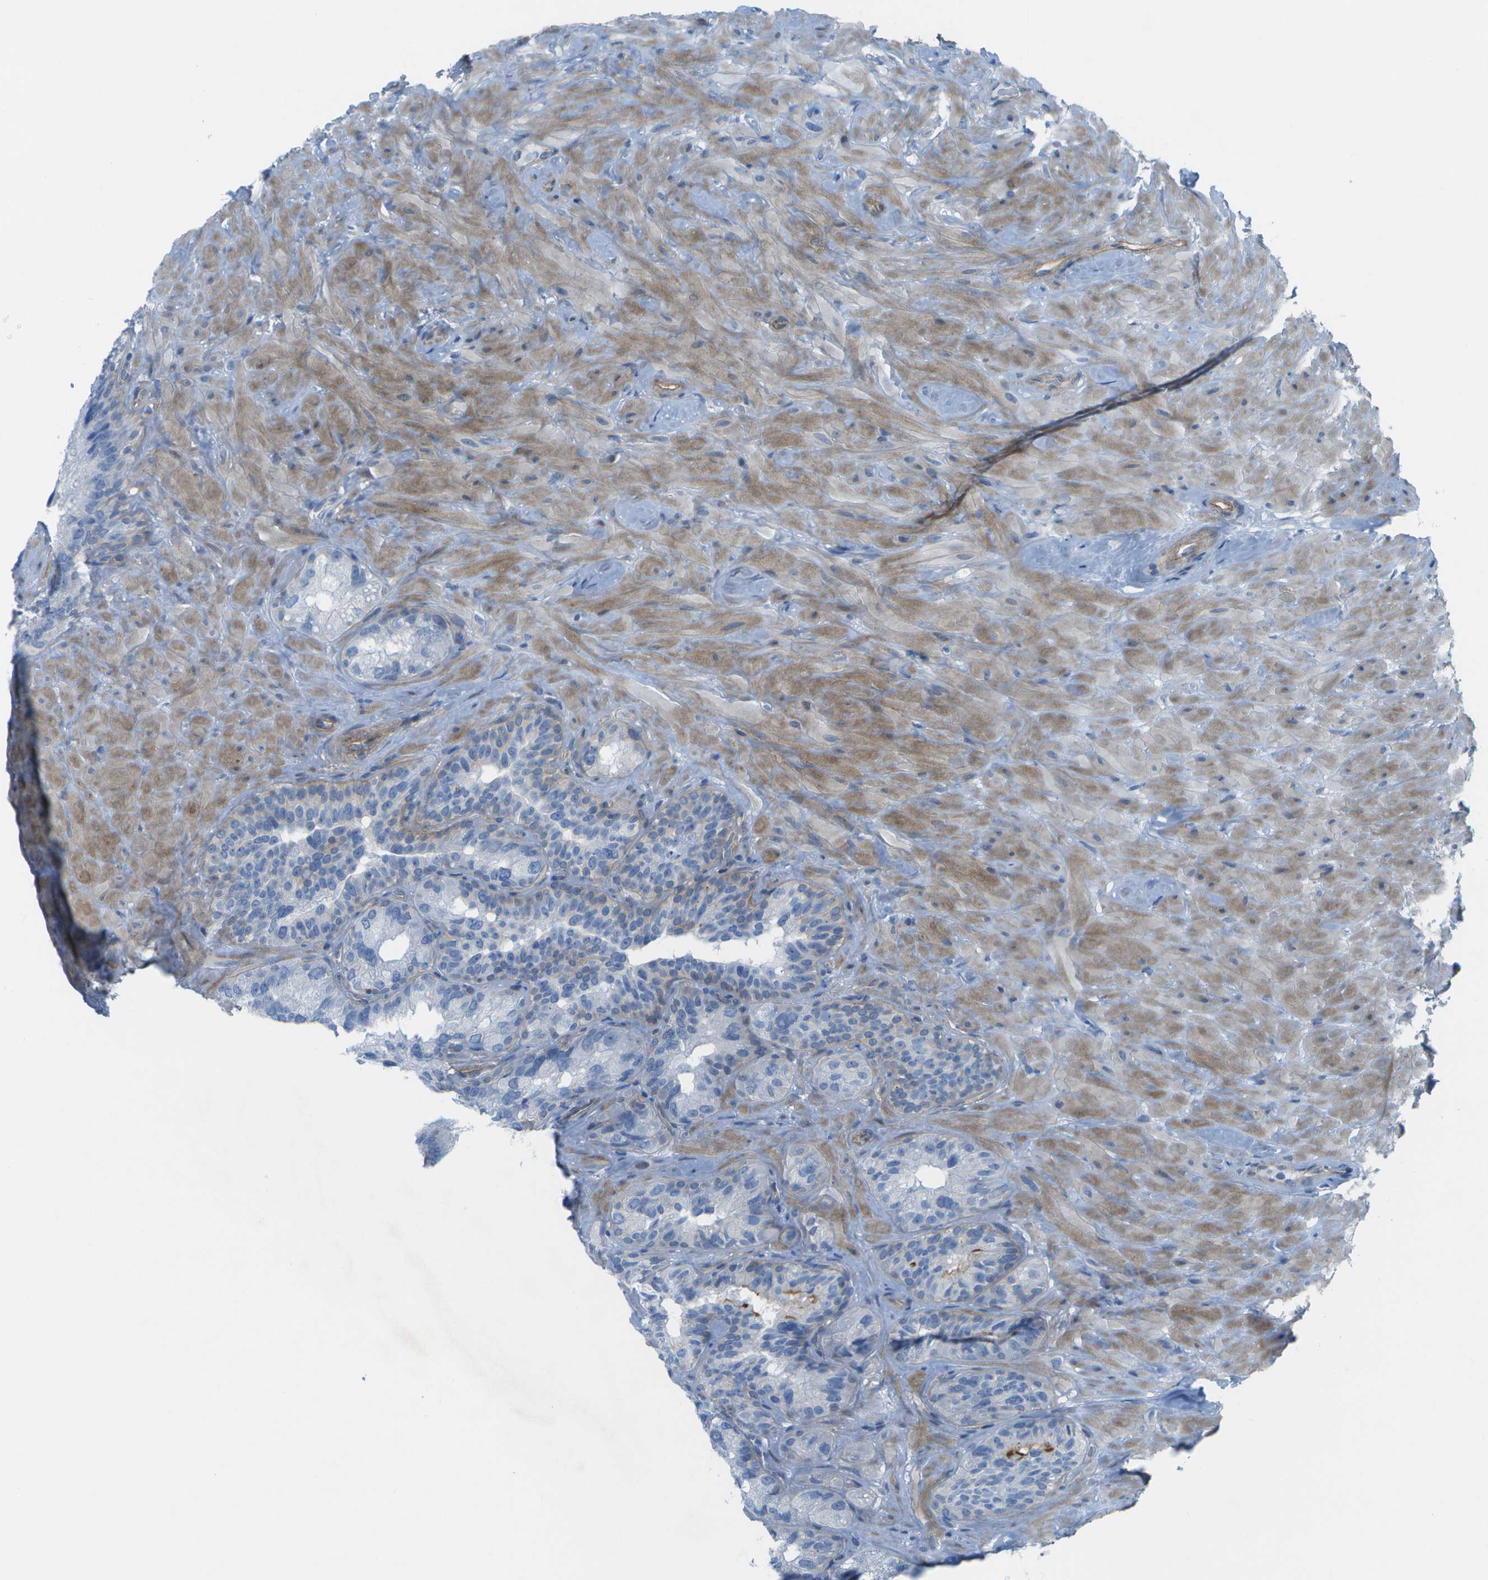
{"staining": {"intensity": "negative", "quantity": "none", "location": "none"}, "tissue": "seminal vesicle", "cell_type": "Glandular cells", "image_type": "normal", "snomed": [{"axis": "morphology", "description": "Normal tissue, NOS"}, {"axis": "topography", "description": "Seminal veicle"}], "caption": "This histopathology image is of unremarkable seminal vesicle stained with IHC to label a protein in brown with the nuclei are counter-stained blue. There is no positivity in glandular cells. The staining is performed using DAB brown chromogen with nuclei counter-stained in using hematoxylin.", "gene": "SORBS3", "patient": {"sex": "male", "age": 68}}